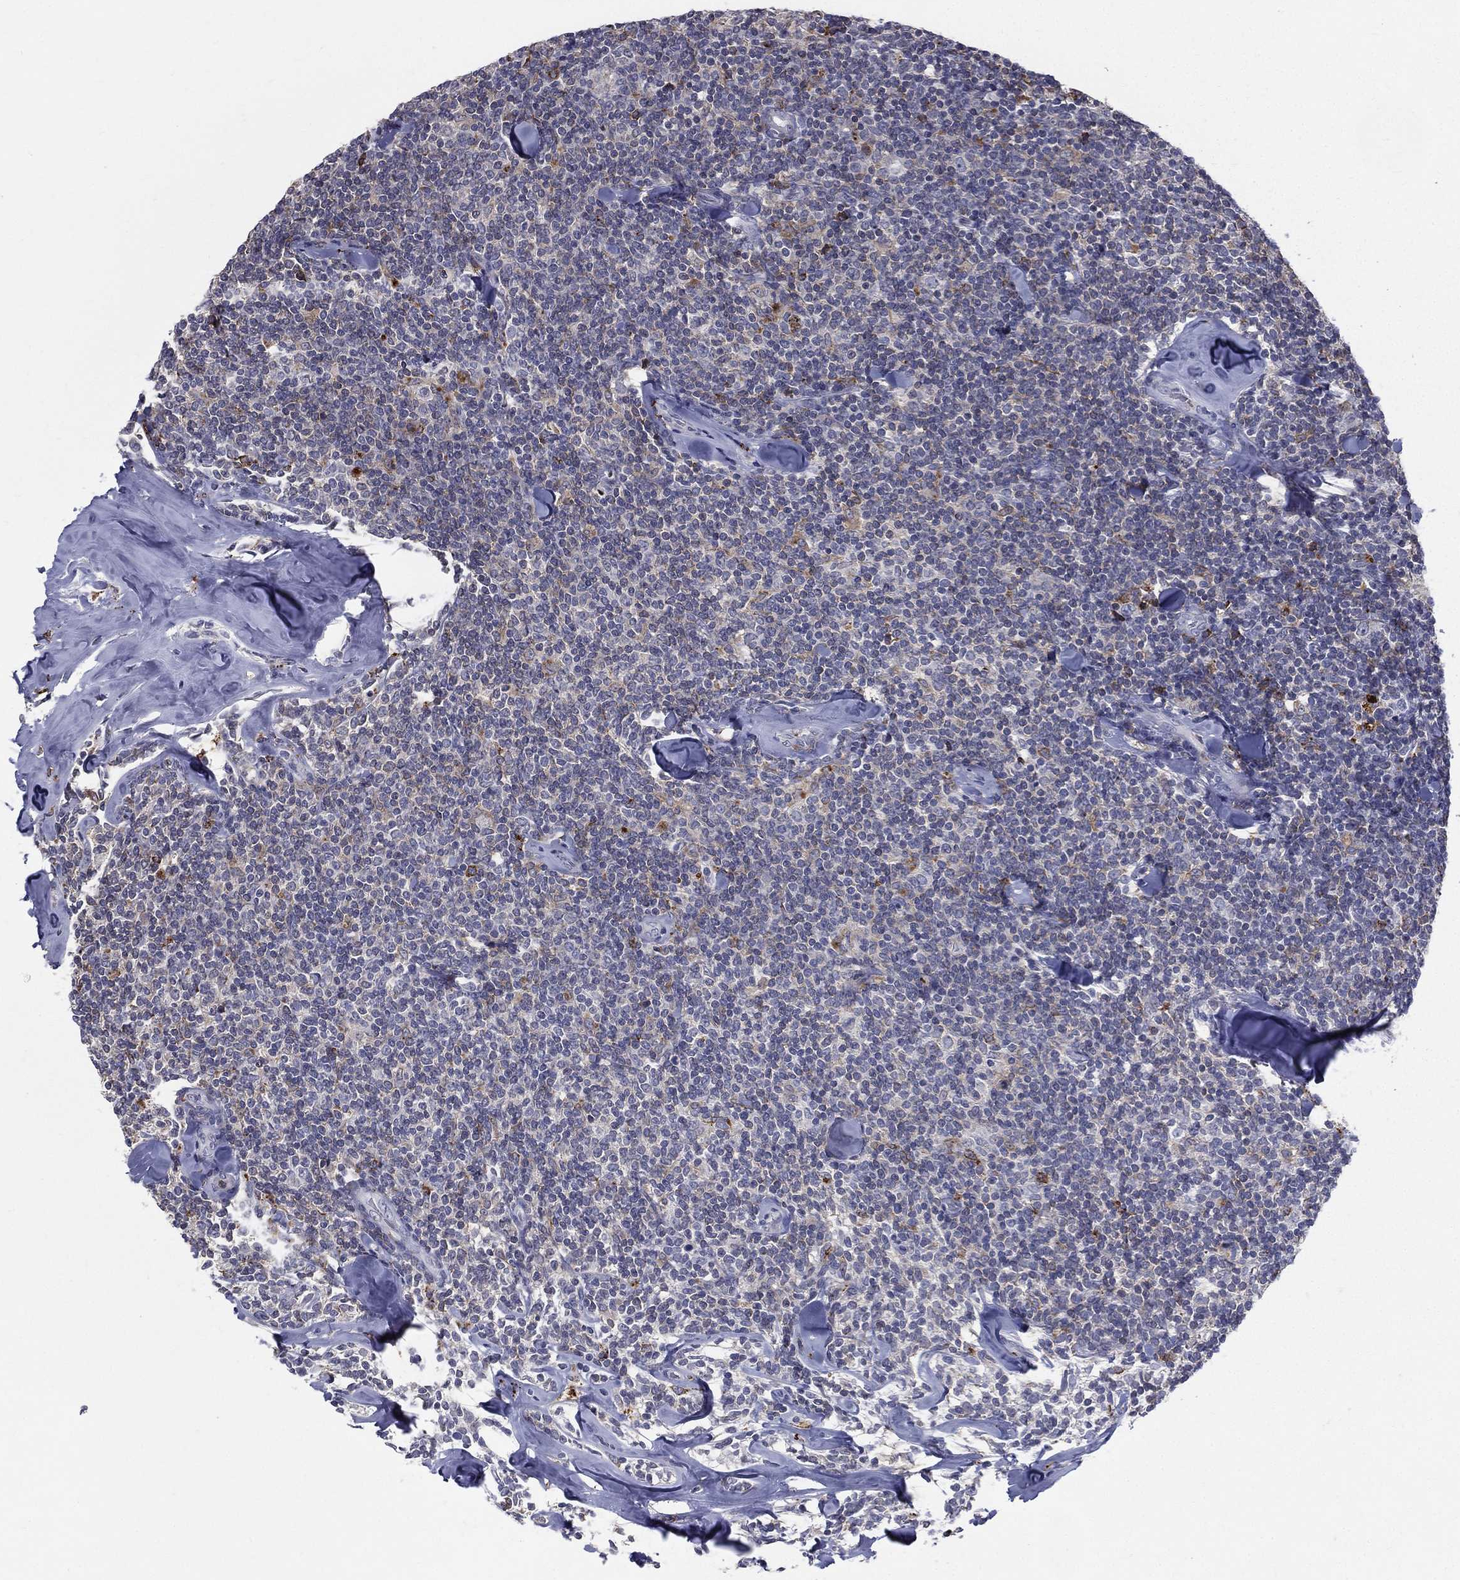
{"staining": {"intensity": "moderate", "quantity": "<25%", "location": "cytoplasmic/membranous"}, "tissue": "lymphoma", "cell_type": "Tumor cells", "image_type": "cancer", "snomed": [{"axis": "morphology", "description": "Malignant lymphoma, non-Hodgkin's type, Low grade"}, {"axis": "topography", "description": "Lymph node"}], "caption": "DAB (3,3'-diaminobenzidine) immunohistochemical staining of low-grade malignant lymphoma, non-Hodgkin's type demonstrates moderate cytoplasmic/membranous protein positivity in approximately <25% of tumor cells.", "gene": "EVI2B", "patient": {"sex": "female", "age": 56}}